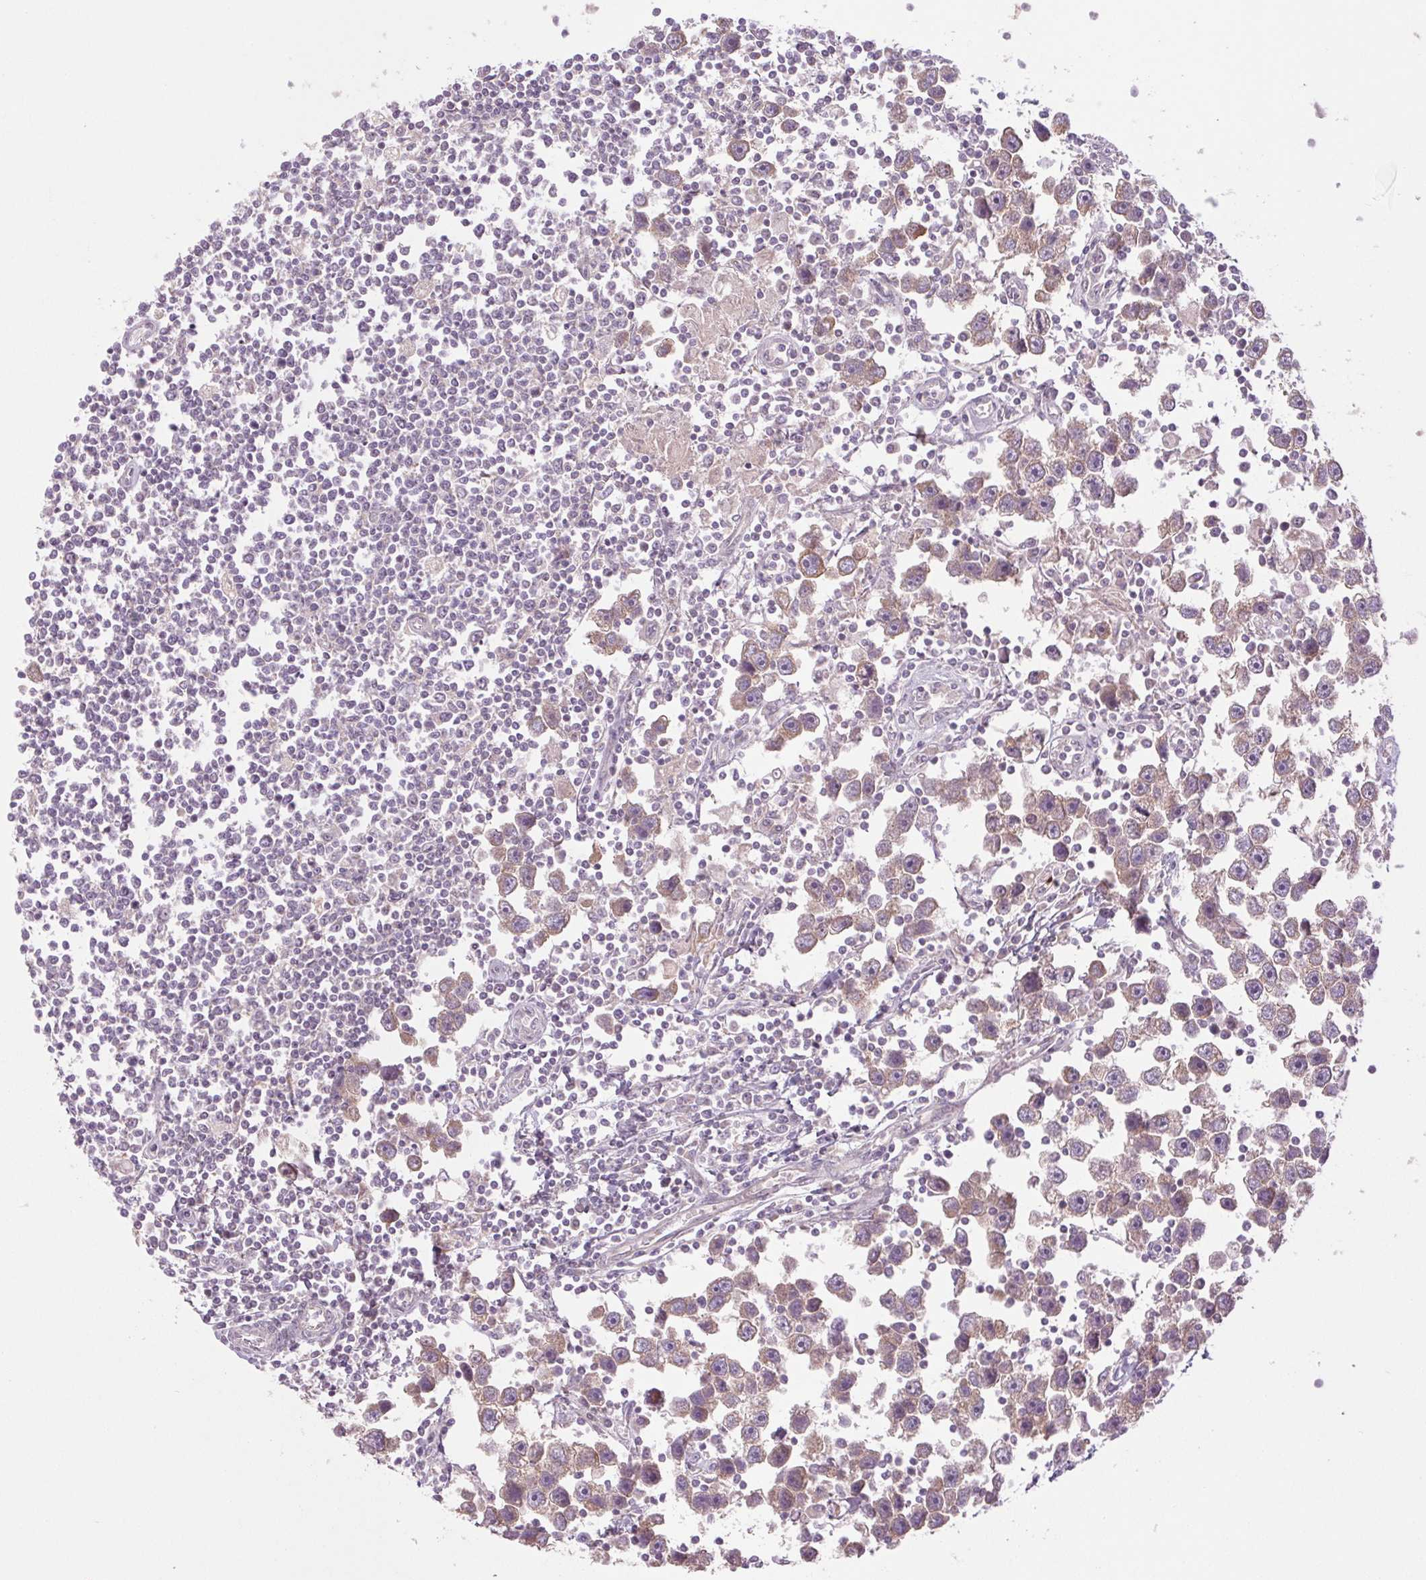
{"staining": {"intensity": "weak", "quantity": ">75%", "location": "cytoplasmic/membranous"}, "tissue": "testis cancer", "cell_type": "Tumor cells", "image_type": "cancer", "snomed": [{"axis": "morphology", "description": "Seminoma, NOS"}, {"axis": "topography", "description": "Testis"}], "caption": "Weak cytoplasmic/membranous staining for a protein is present in about >75% of tumor cells of testis cancer using immunohistochemistry.", "gene": "MAP3K5", "patient": {"sex": "male", "age": 30}}